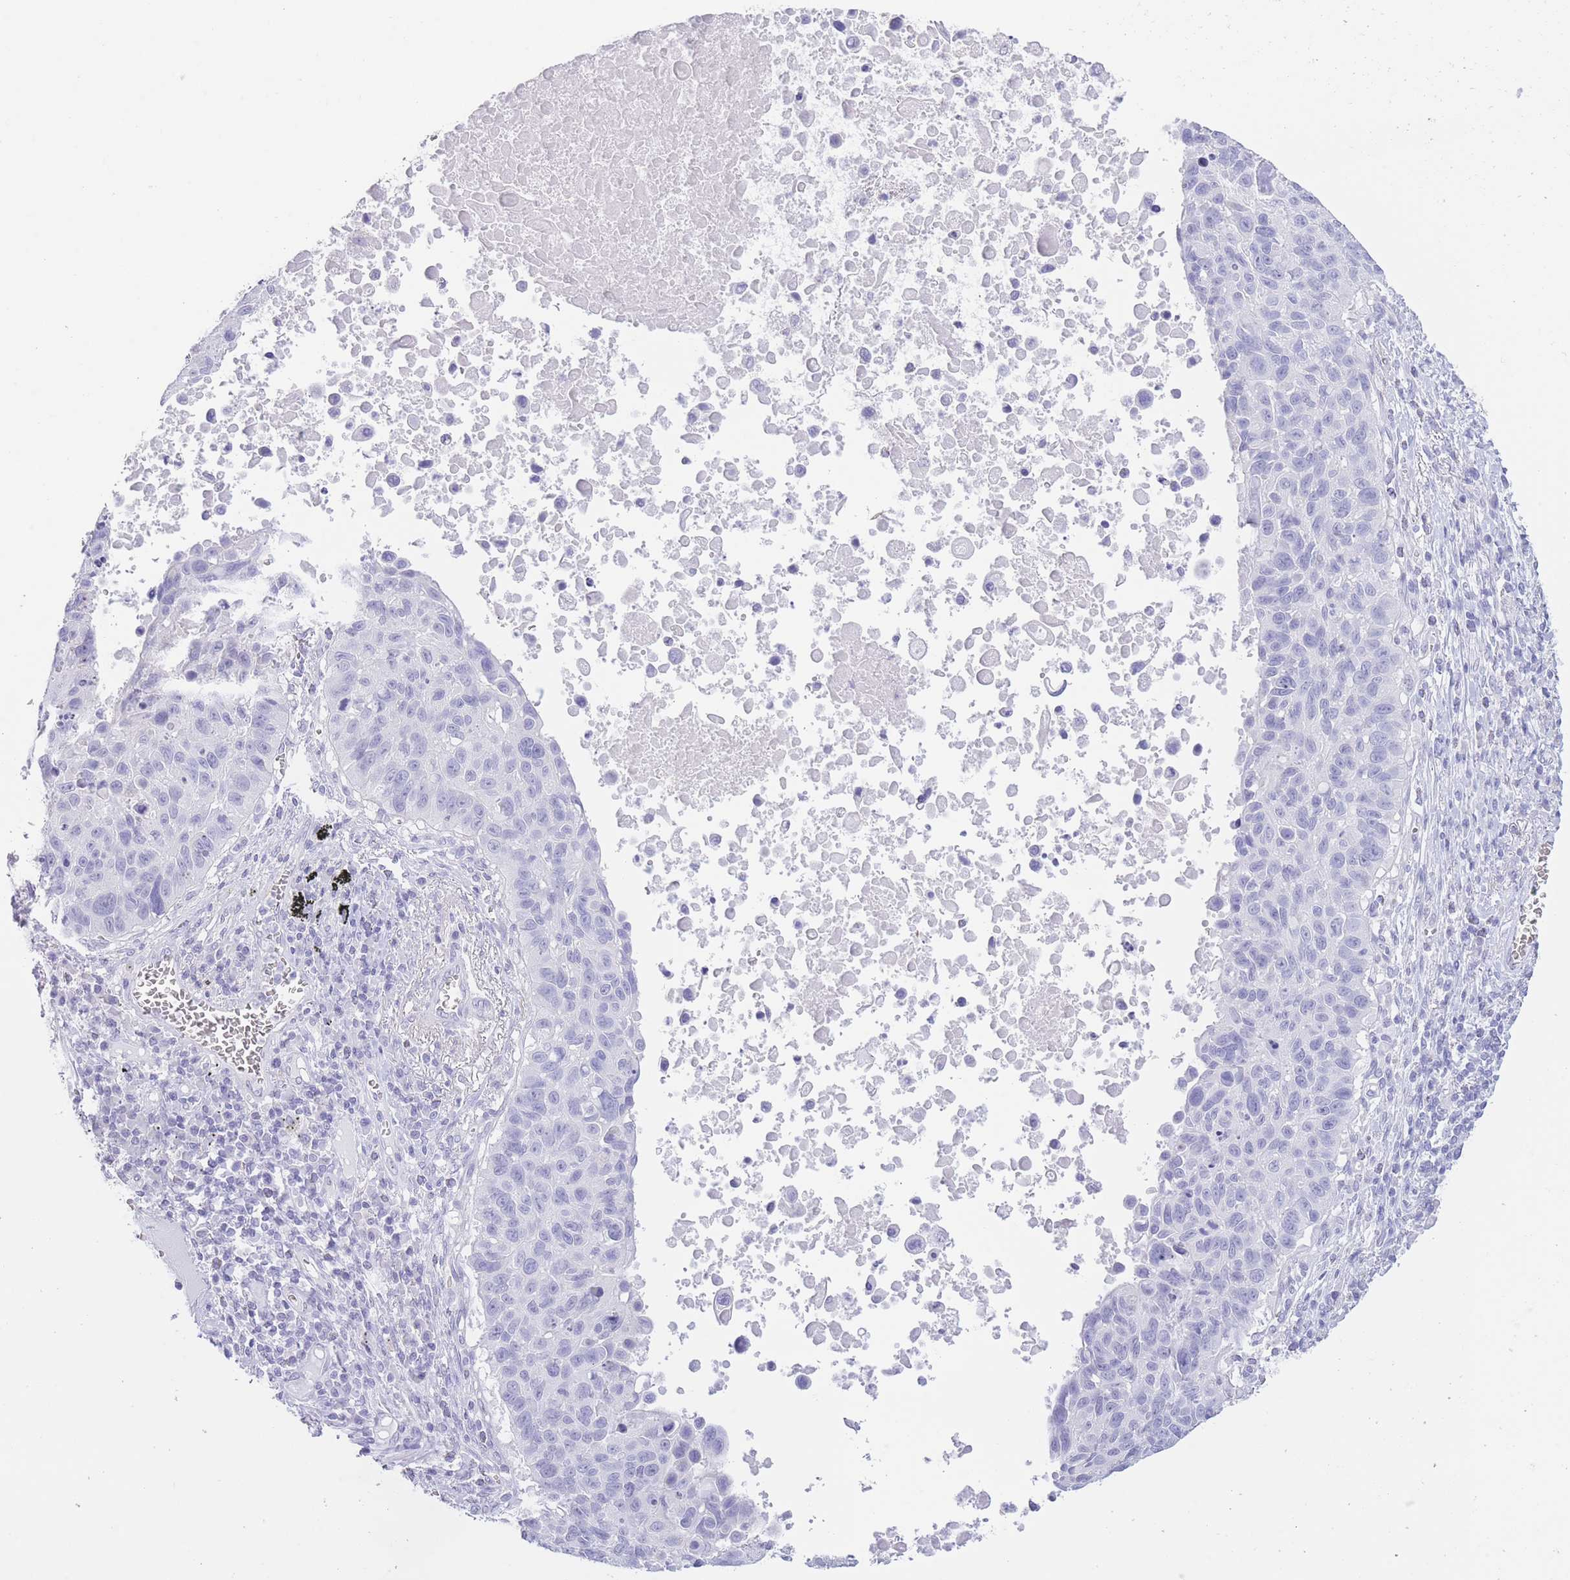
{"staining": {"intensity": "negative", "quantity": "none", "location": "none"}, "tissue": "lung cancer", "cell_type": "Tumor cells", "image_type": "cancer", "snomed": [{"axis": "morphology", "description": "Squamous cell carcinoma, NOS"}, {"axis": "topography", "description": "Lung"}], "caption": "High power microscopy histopathology image of an immunohistochemistry micrograph of lung cancer (squamous cell carcinoma), revealing no significant positivity in tumor cells.", "gene": "PKLR", "patient": {"sex": "male", "age": 66}}